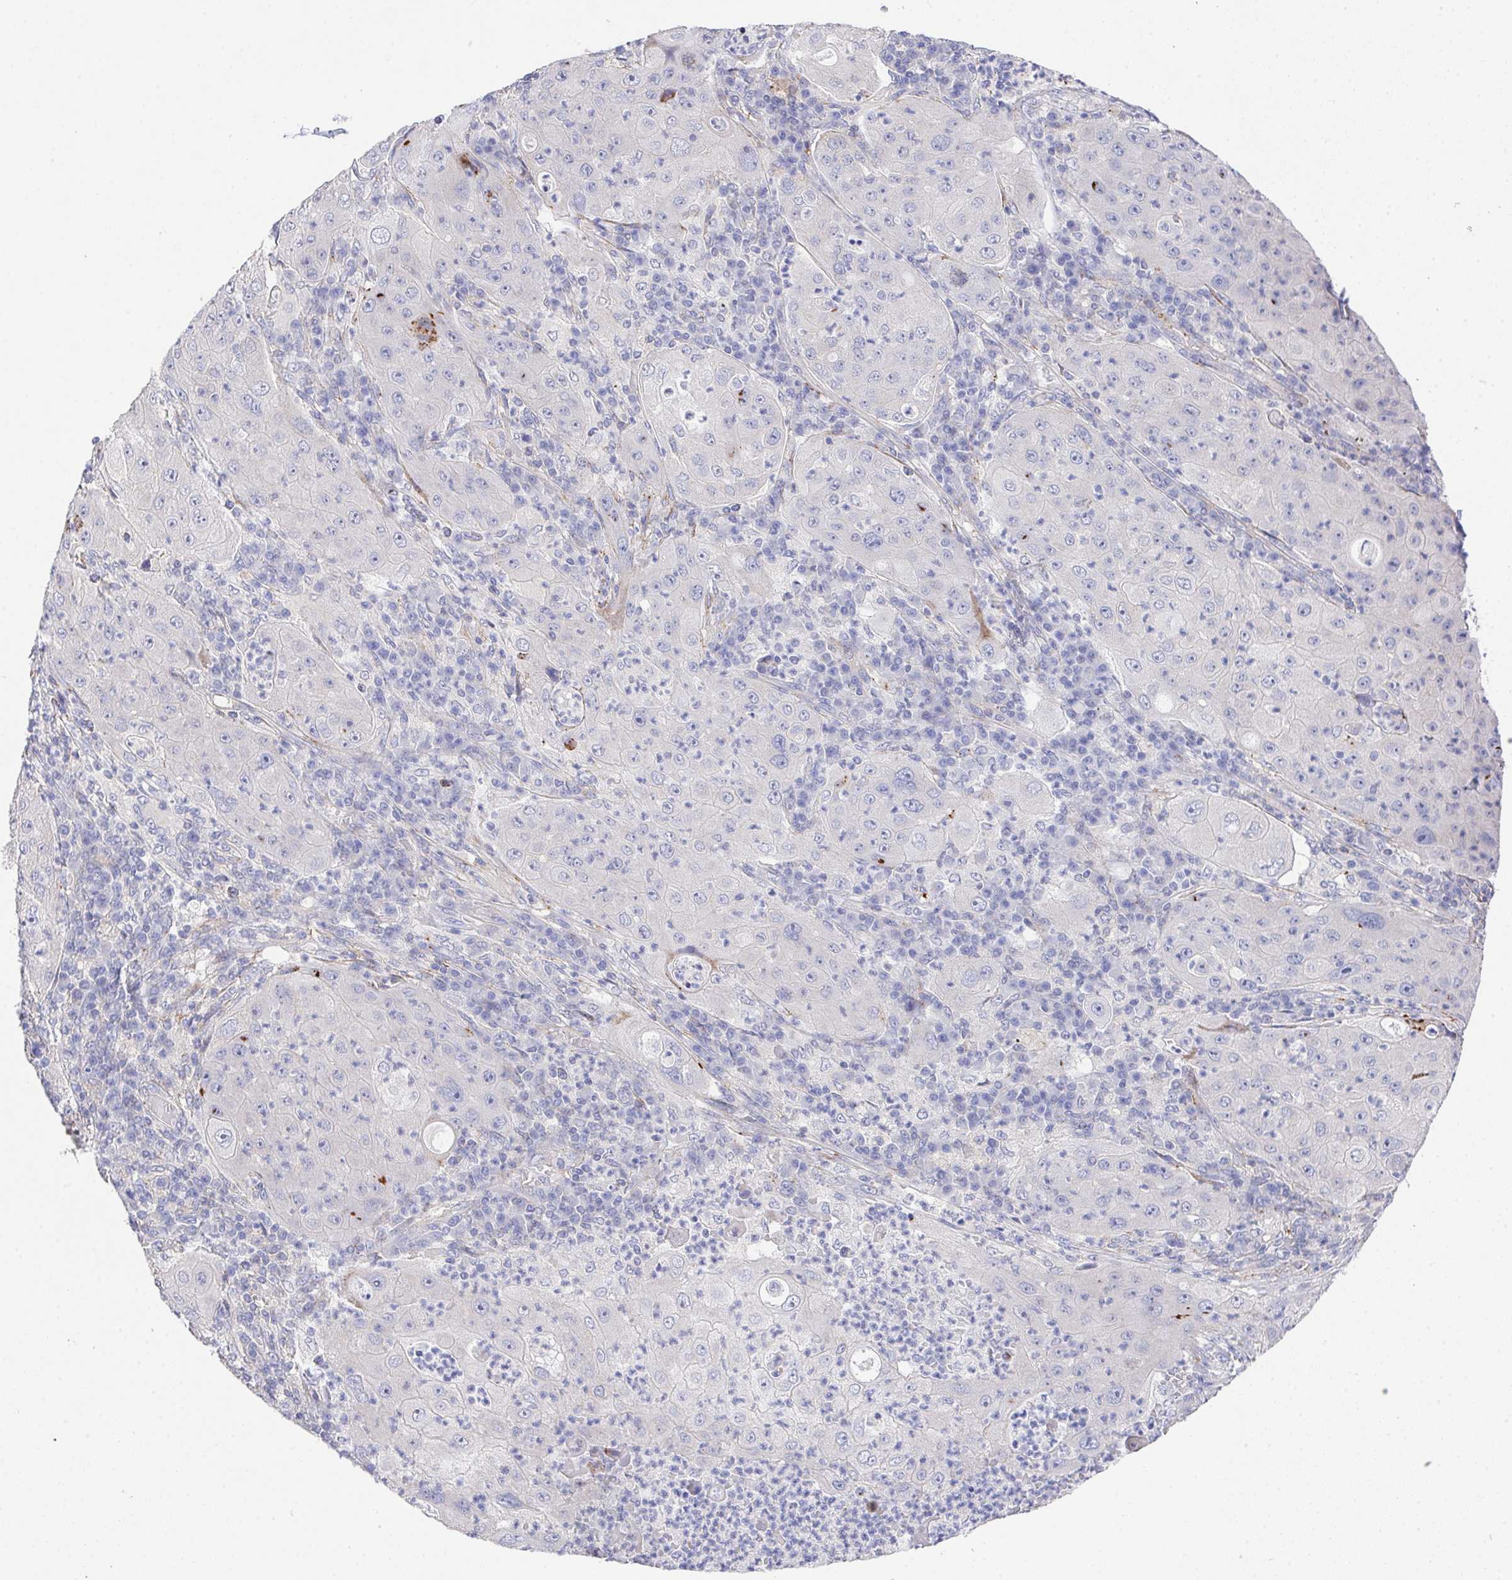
{"staining": {"intensity": "moderate", "quantity": "<25%", "location": "cytoplasmic/membranous"}, "tissue": "lung cancer", "cell_type": "Tumor cells", "image_type": "cancer", "snomed": [{"axis": "morphology", "description": "Squamous cell carcinoma, NOS"}, {"axis": "topography", "description": "Lung"}], "caption": "Lung cancer (squamous cell carcinoma) stained for a protein (brown) exhibits moderate cytoplasmic/membranous positive expression in approximately <25% of tumor cells.", "gene": "PRG3", "patient": {"sex": "female", "age": 59}}